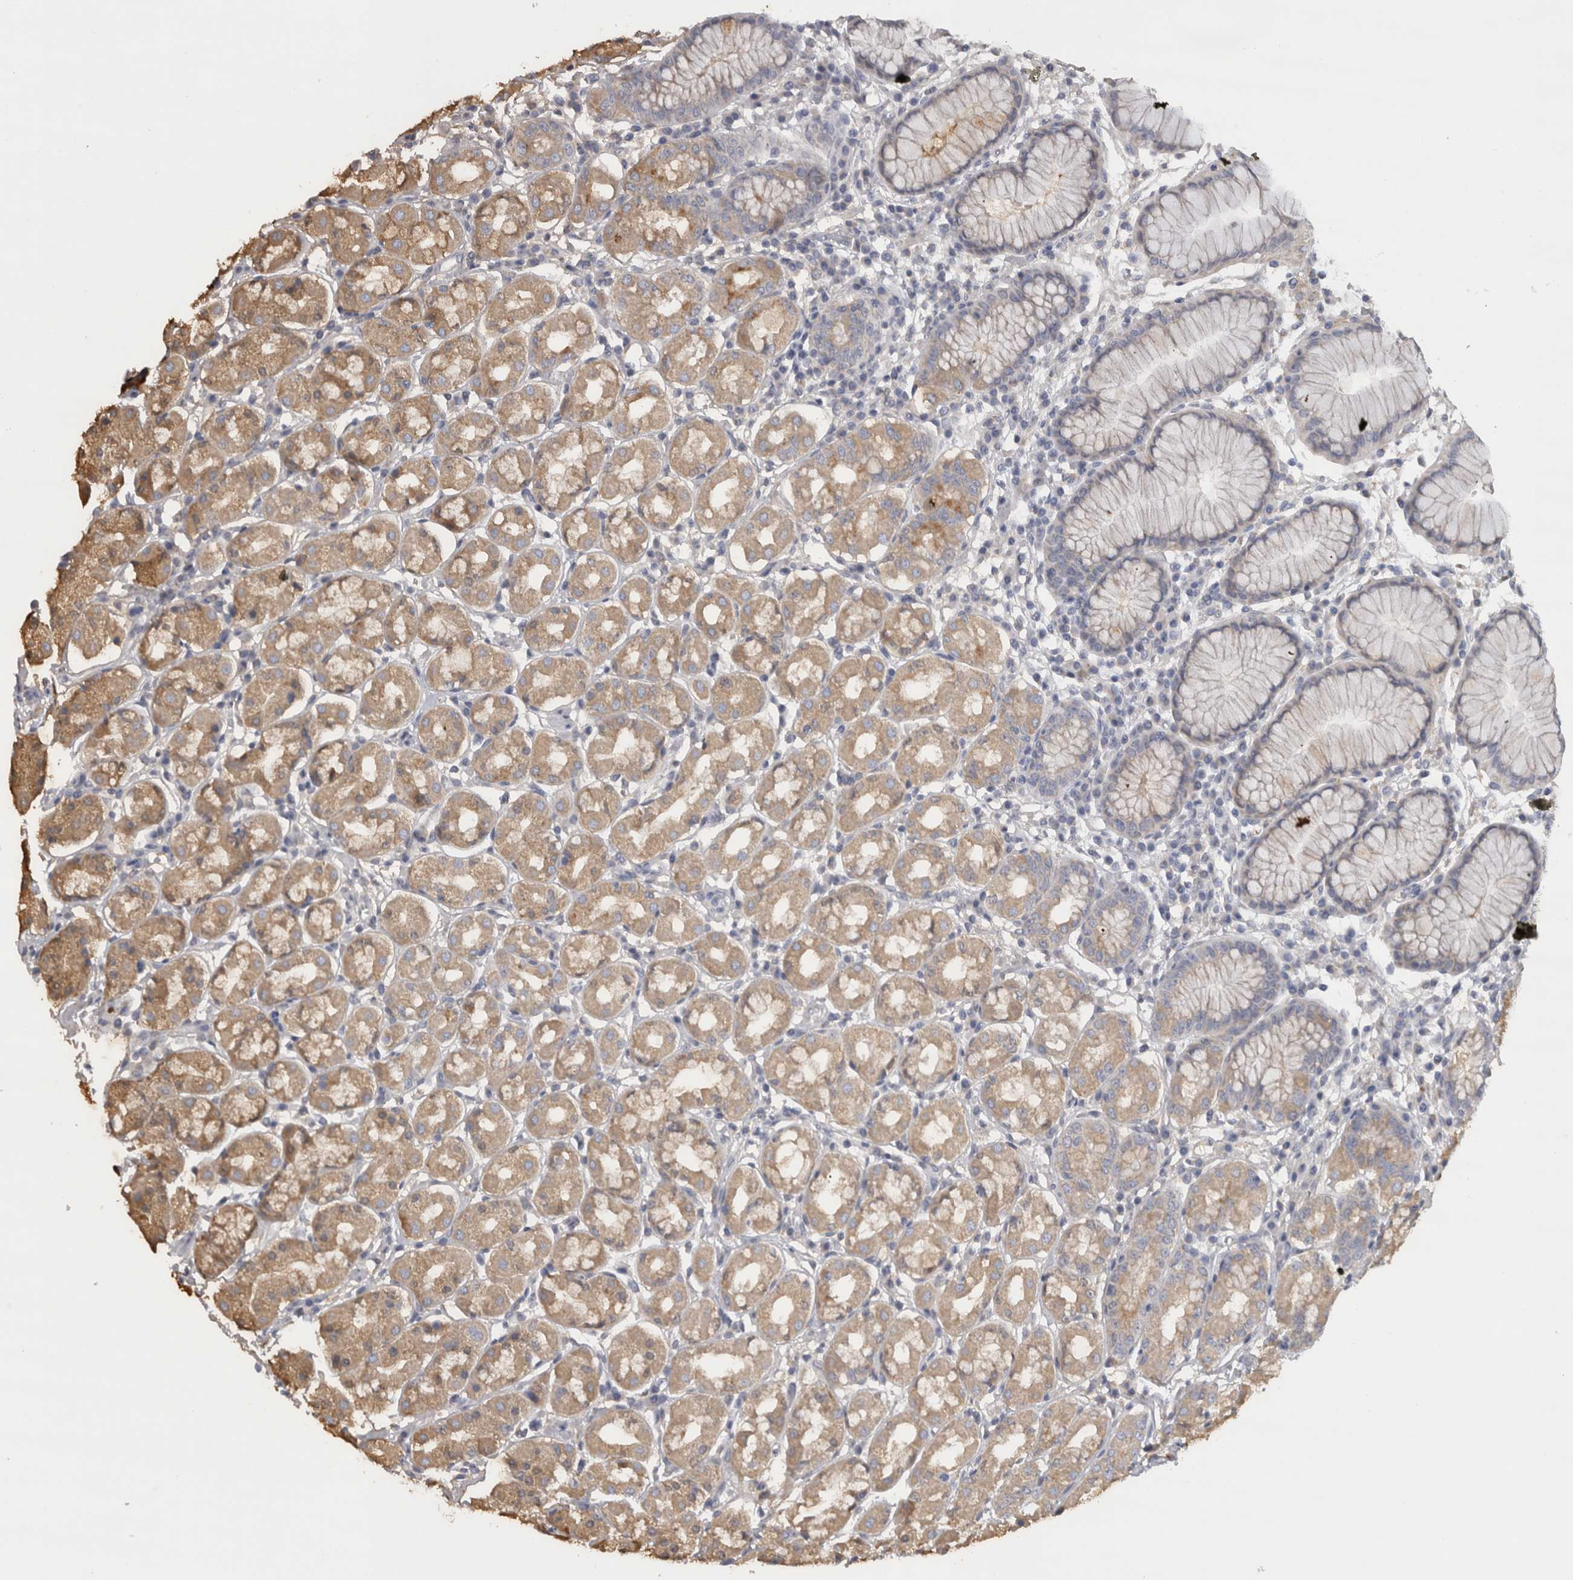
{"staining": {"intensity": "moderate", "quantity": "25%-75%", "location": "cytoplasmic/membranous"}, "tissue": "stomach", "cell_type": "Glandular cells", "image_type": "normal", "snomed": [{"axis": "morphology", "description": "Normal tissue, NOS"}, {"axis": "topography", "description": "Stomach"}, {"axis": "topography", "description": "Stomach, lower"}], "caption": "Immunohistochemical staining of benign human stomach exhibits moderate cytoplasmic/membranous protein expression in approximately 25%-75% of glandular cells. The staining is performed using DAB brown chromogen to label protein expression. The nuclei are counter-stained blue using hematoxylin.", "gene": "DHRS4", "patient": {"sex": "female", "age": 56}}